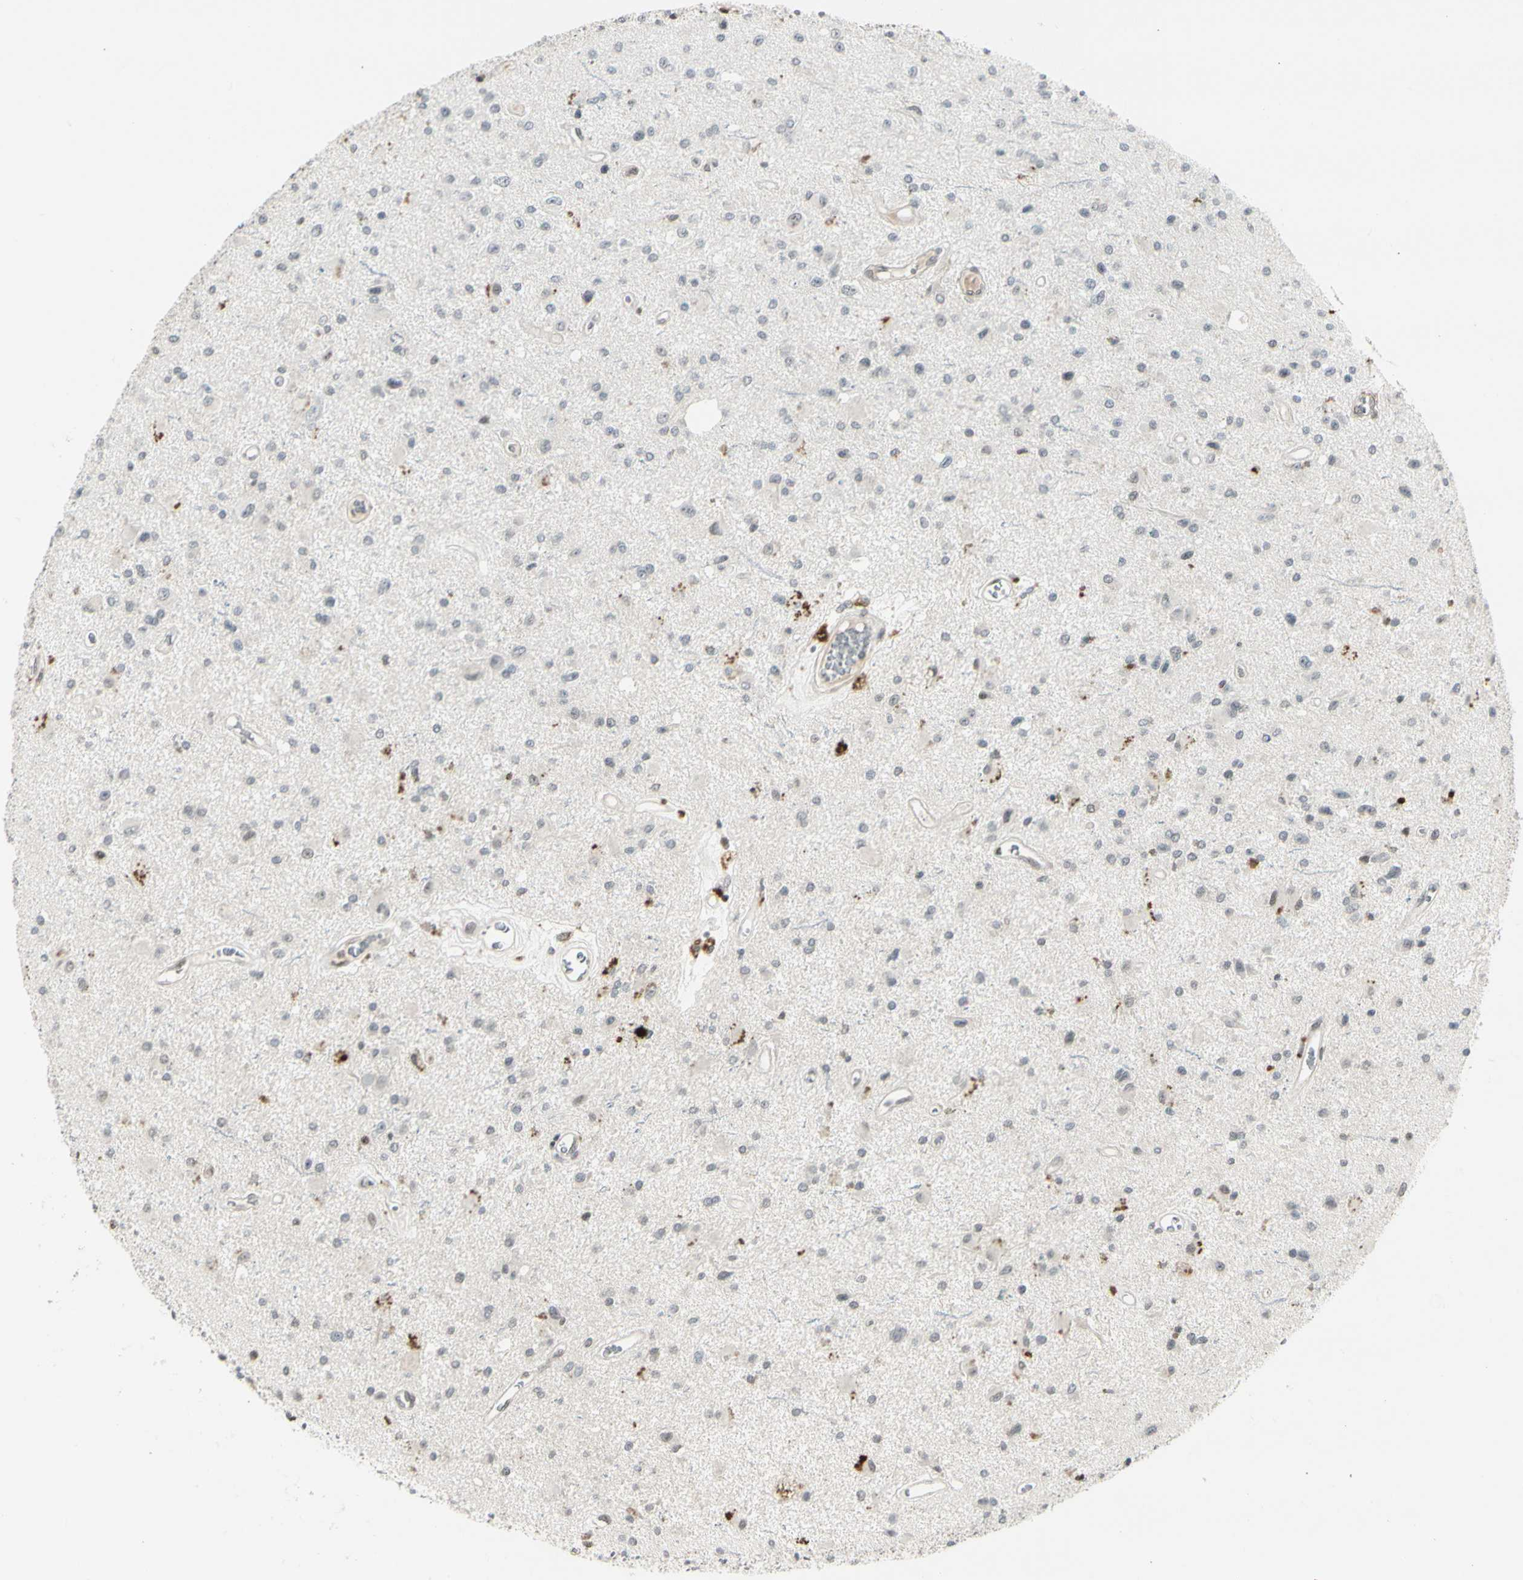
{"staining": {"intensity": "negative", "quantity": "none", "location": "none"}, "tissue": "glioma", "cell_type": "Tumor cells", "image_type": "cancer", "snomed": [{"axis": "morphology", "description": "Glioma, malignant, Low grade"}, {"axis": "topography", "description": "Brain"}], "caption": "IHC photomicrograph of glioma stained for a protein (brown), which exhibits no expression in tumor cells. Nuclei are stained in blue.", "gene": "FOXJ2", "patient": {"sex": "male", "age": 58}}